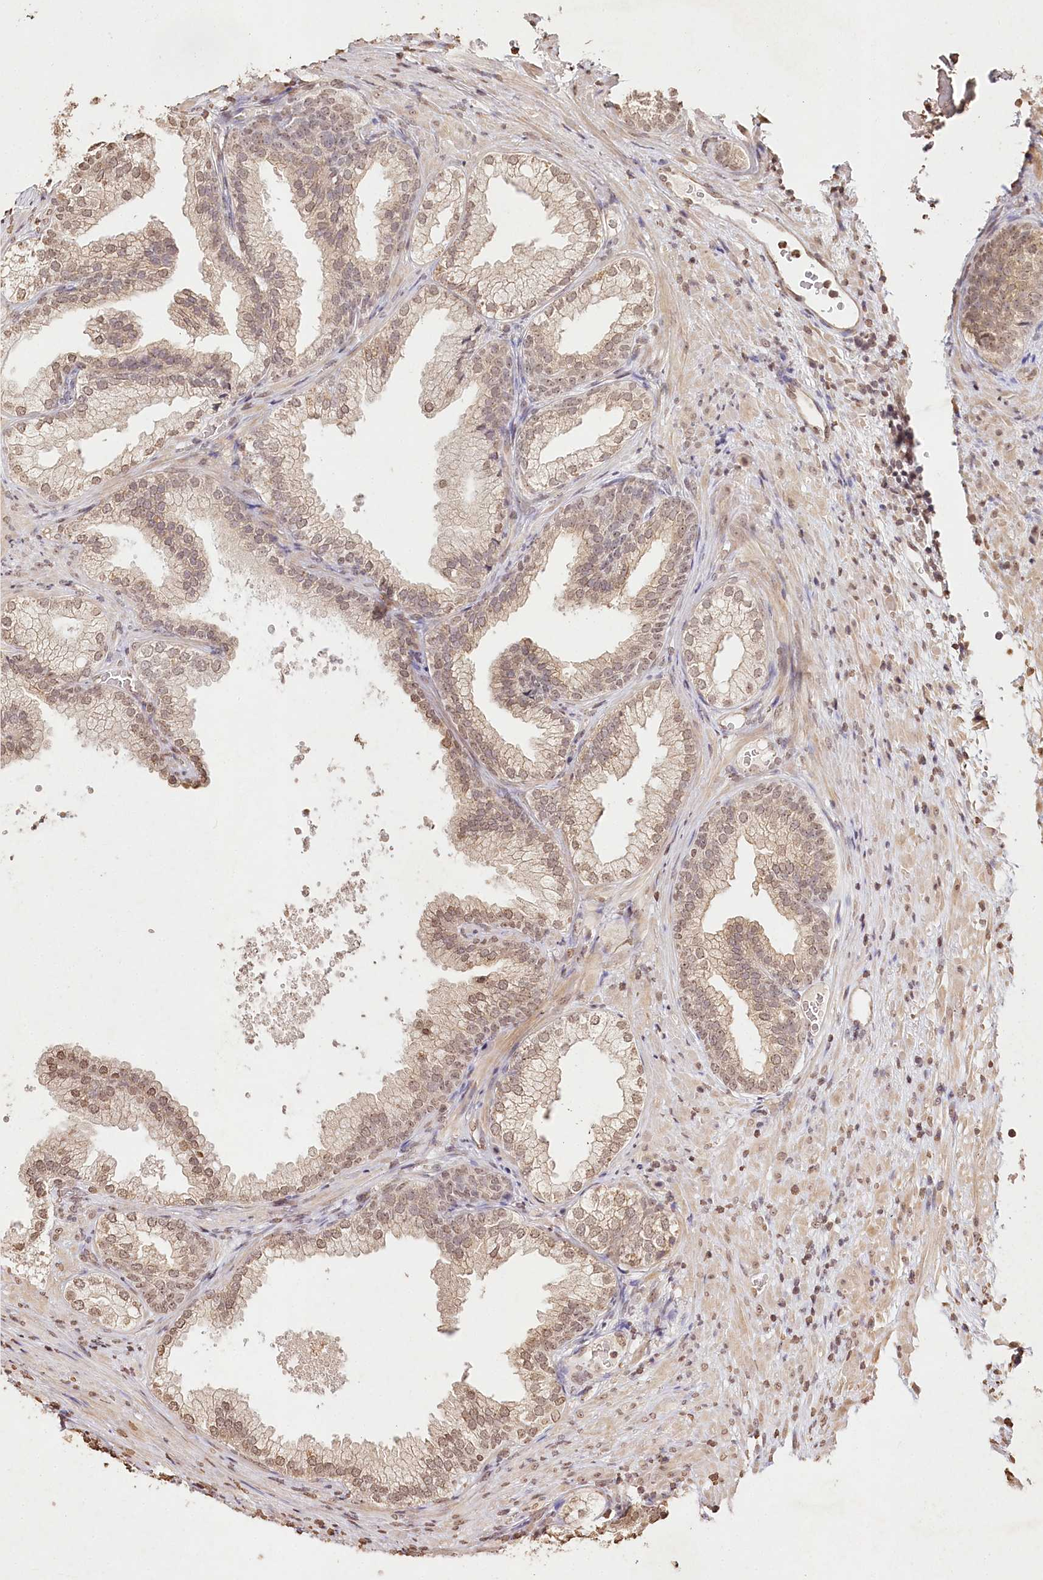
{"staining": {"intensity": "weak", "quantity": ">75%", "location": "cytoplasmic/membranous,nuclear"}, "tissue": "prostate", "cell_type": "Glandular cells", "image_type": "normal", "snomed": [{"axis": "morphology", "description": "Normal tissue, NOS"}, {"axis": "topography", "description": "Prostate"}], "caption": "Immunohistochemistry (IHC) histopathology image of benign prostate stained for a protein (brown), which reveals low levels of weak cytoplasmic/membranous,nuclear expression in about >75% of glandular cells.", "gene": "DMXL1", "patient": {"sex": "male", "age": 76}}